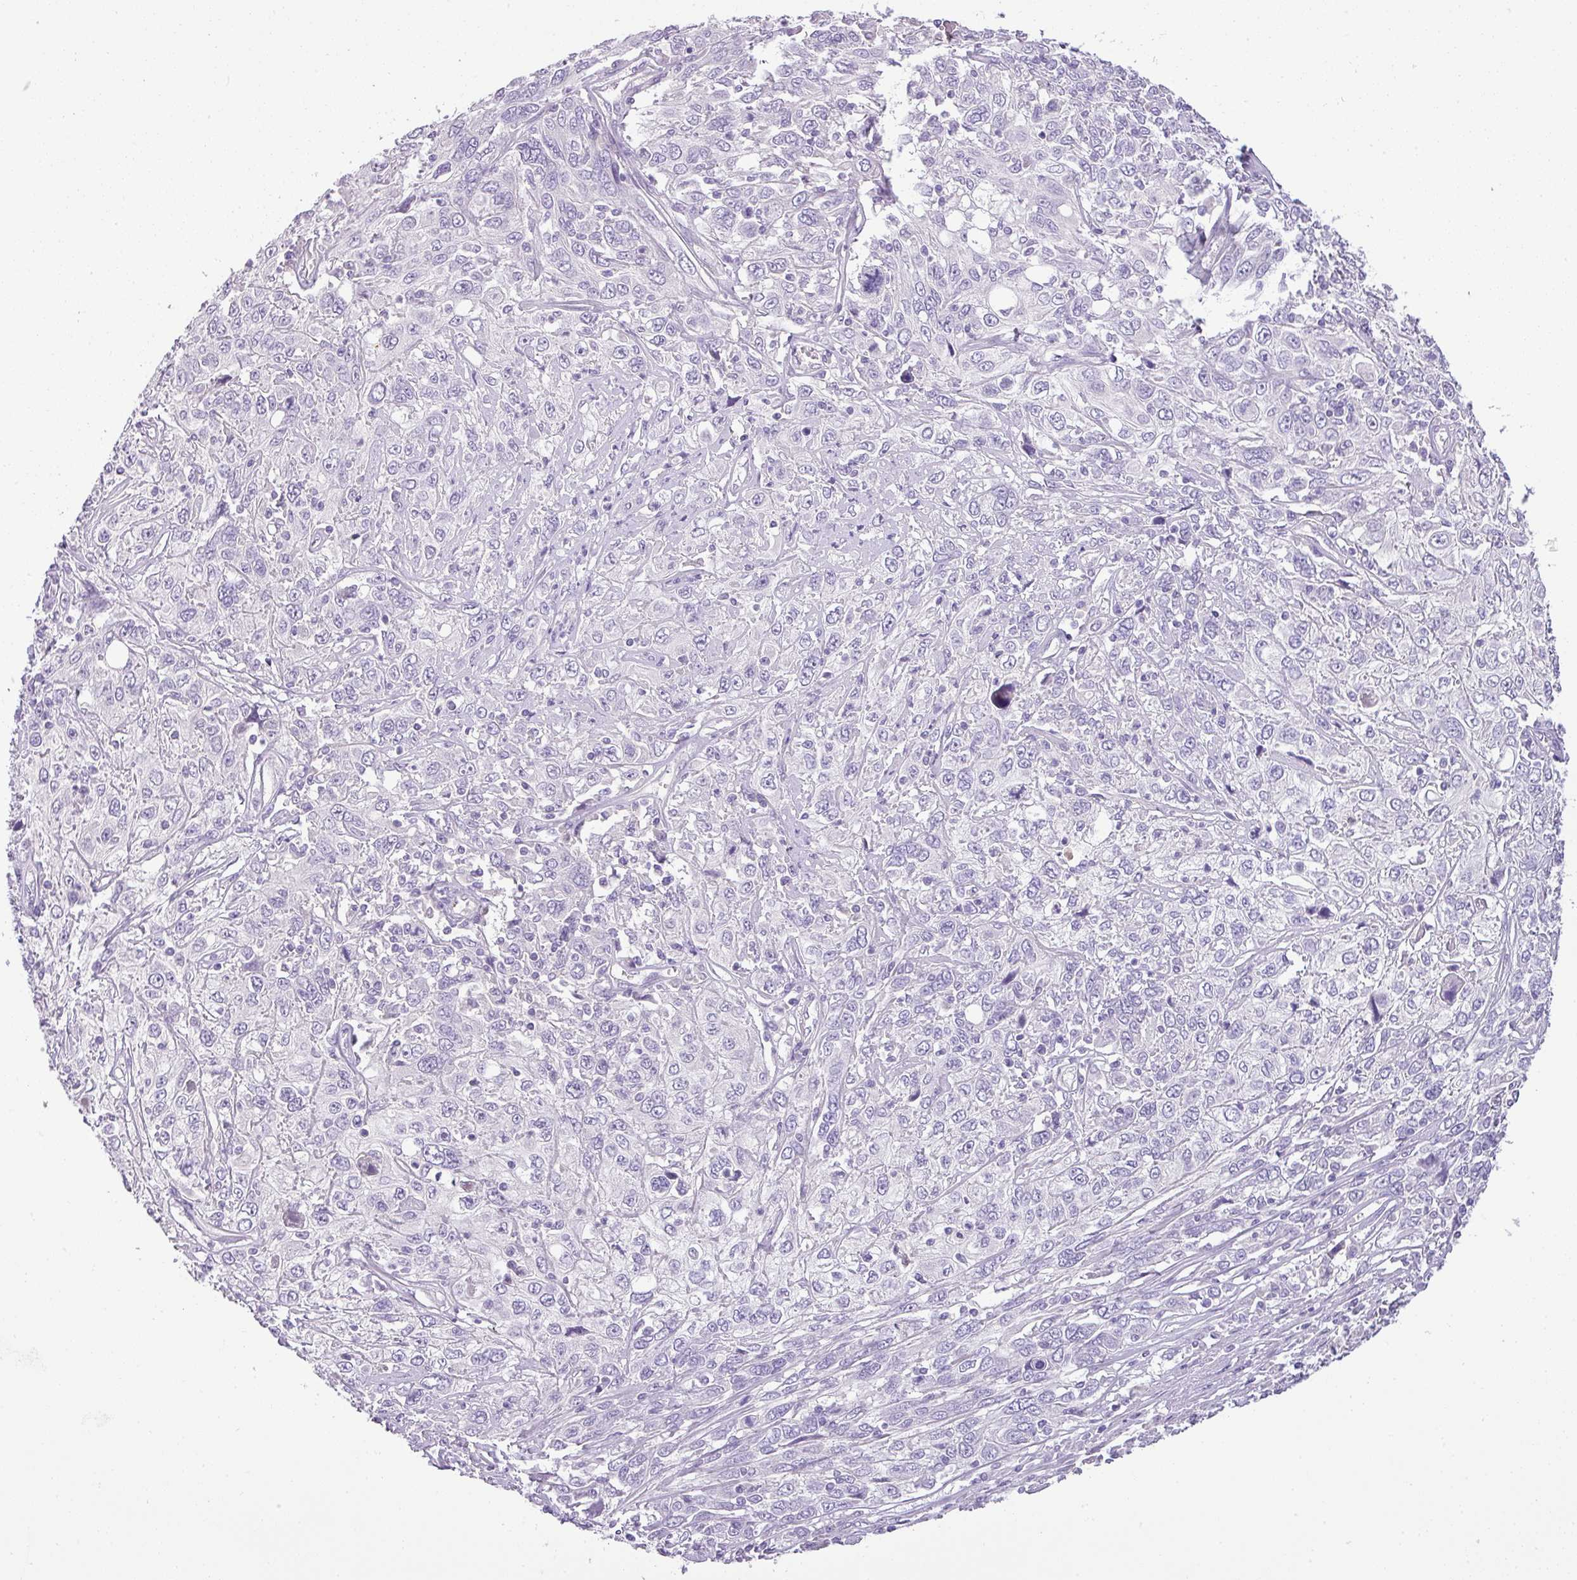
{"staining": {"intensity": "negative", "quantity": "none", "location": "none"}, "tissue": "cervical cancer", "cell_type": "Tumor cells", "image_type": "cancer", "snomed": [{"axis": "morphology", "description": "Squamous cell carcinoma, NOS"}, {"axis": "topography", "description": "Cervix"}], "caption": "This photomicrograph is of squamous cell carcinoma (cervical) stained with immunohistochemistry (IHC) to label a protein in brown with the nuclei are counter-stained blue. There is no positivity in tumor cells.", "gene": "ENSG00000273748", "patient": {"sex": "female", "age": 46}}